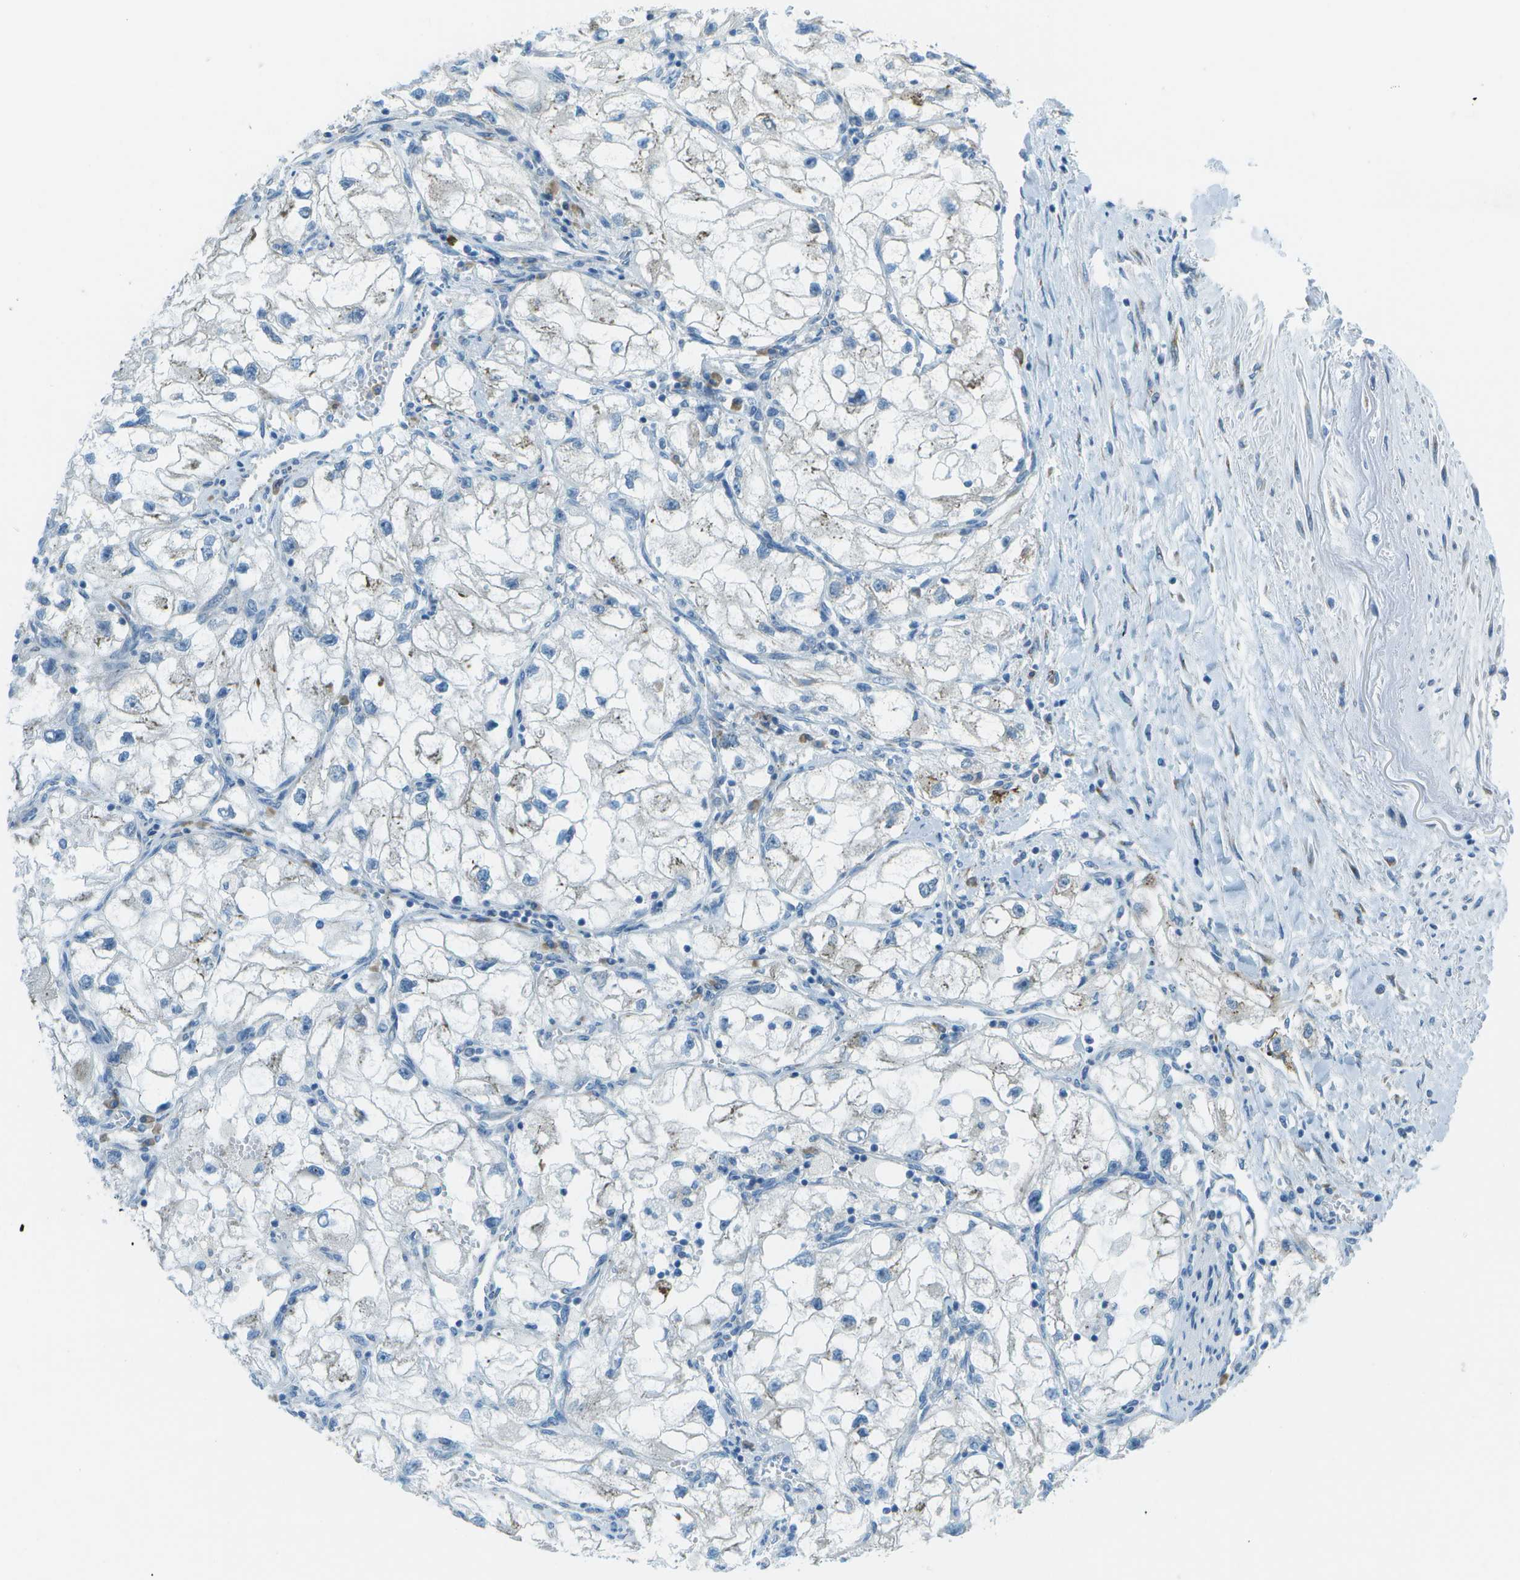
{"staining": {"intensity": "negative", "quantity": "none", "location": "none"}, "tissue": "renal cancer", "cell_type": "Tumor cells", "image_type": "cancer", "snomed": [{"axis": "morphology", "description": "Adenocarcinoma, NOS"}, {"axis": "topography", "description": "Kidney"}], "caption": "A photomicrograph of renal cancer (adenocarcinoma) stained for a protein exhibits no brown staining in tumor cells. (DAB IHC with hematoxylin counter stain).", "gene": "KCTD3", "patient": {"sex": "female", "age": 70}}